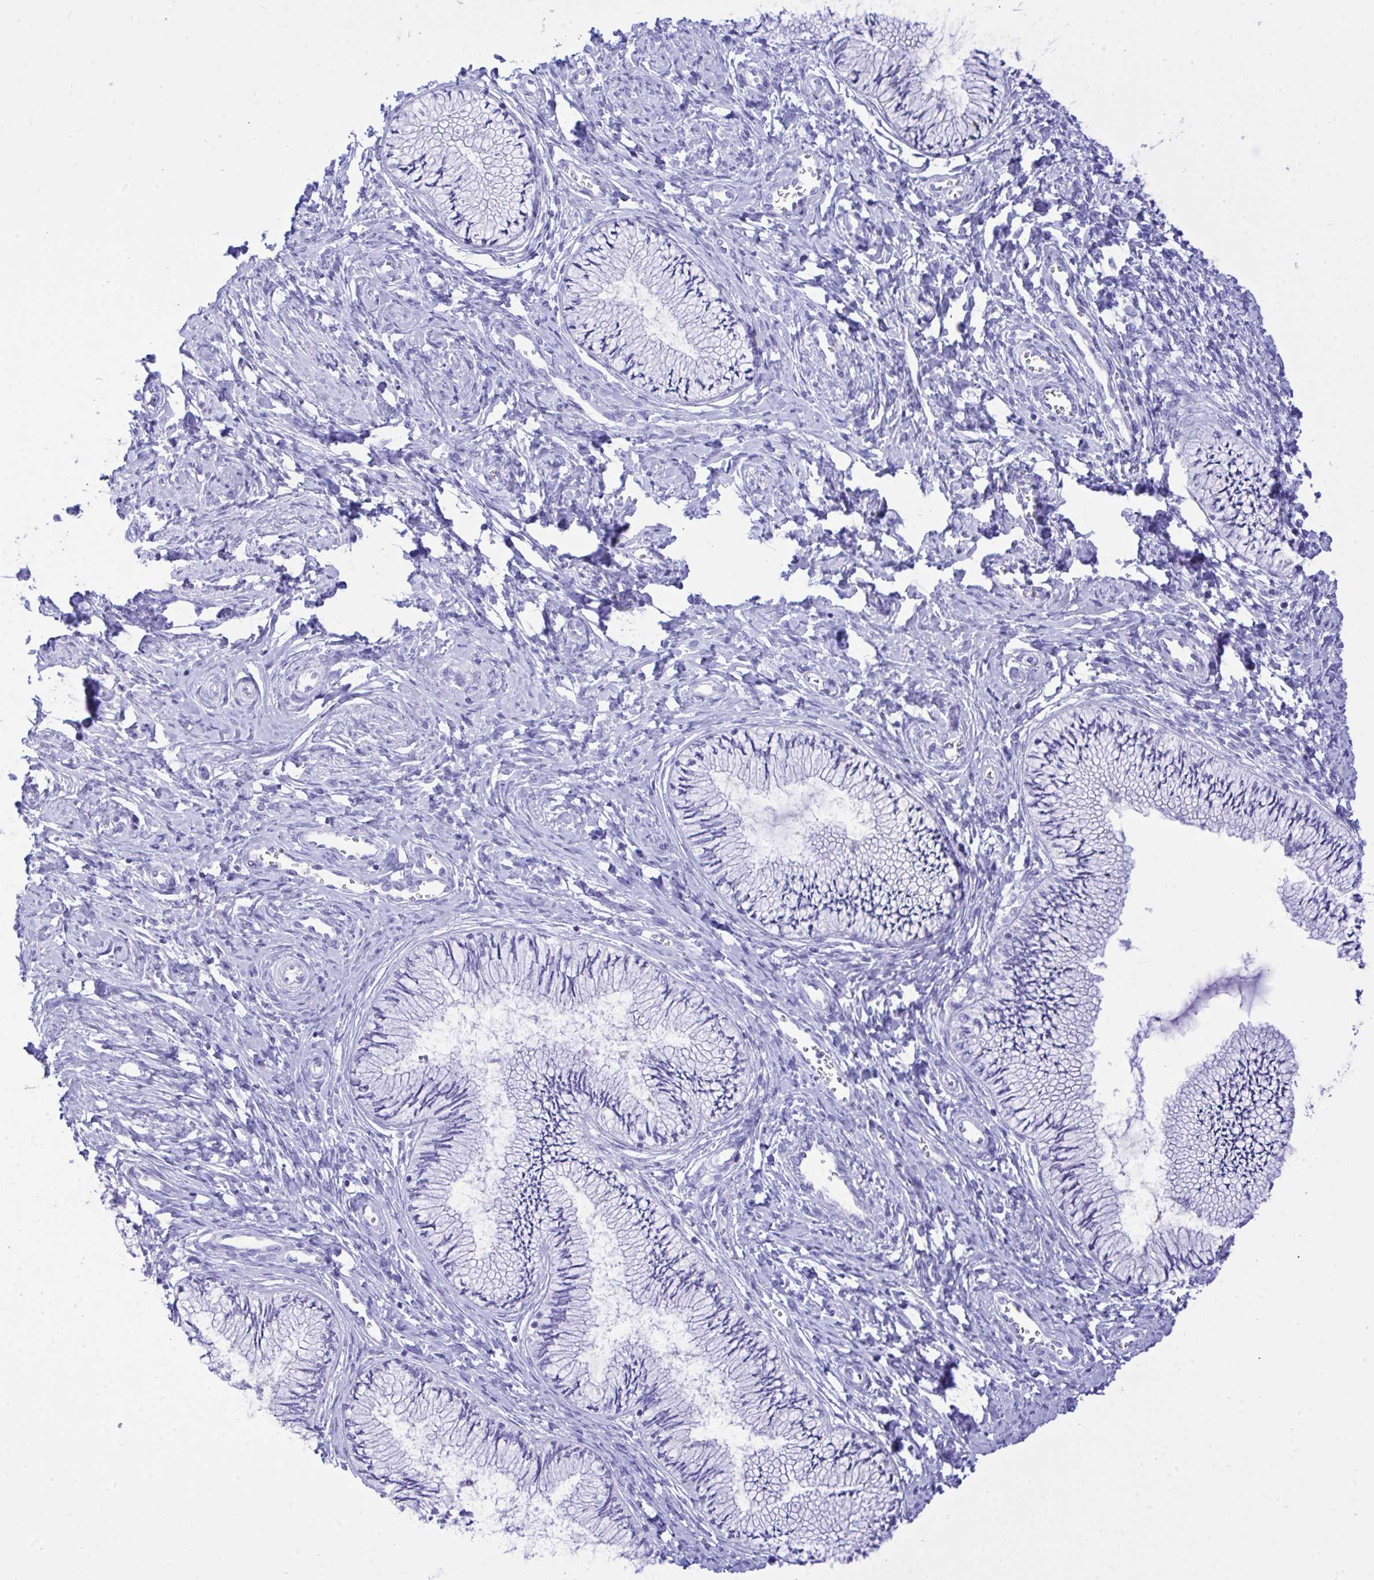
{"staining": {"intensity": "negative", "quantity": "none", "location": "none"}, "tissue": "cervix", "cell_type": "Glandular cells", "image_type": "normal", "snomed": [{"axis": "morphology", "description": "Normal tissue, NOS"}, {"axis": "topography", "description": "Cervix"}], "caption": "Immunohistochemical staining of unremarkable human cervix displays no significant staining in glandular cells.", "gene": "SELENOV", "patient": {"sex": "female", "age": 24}}